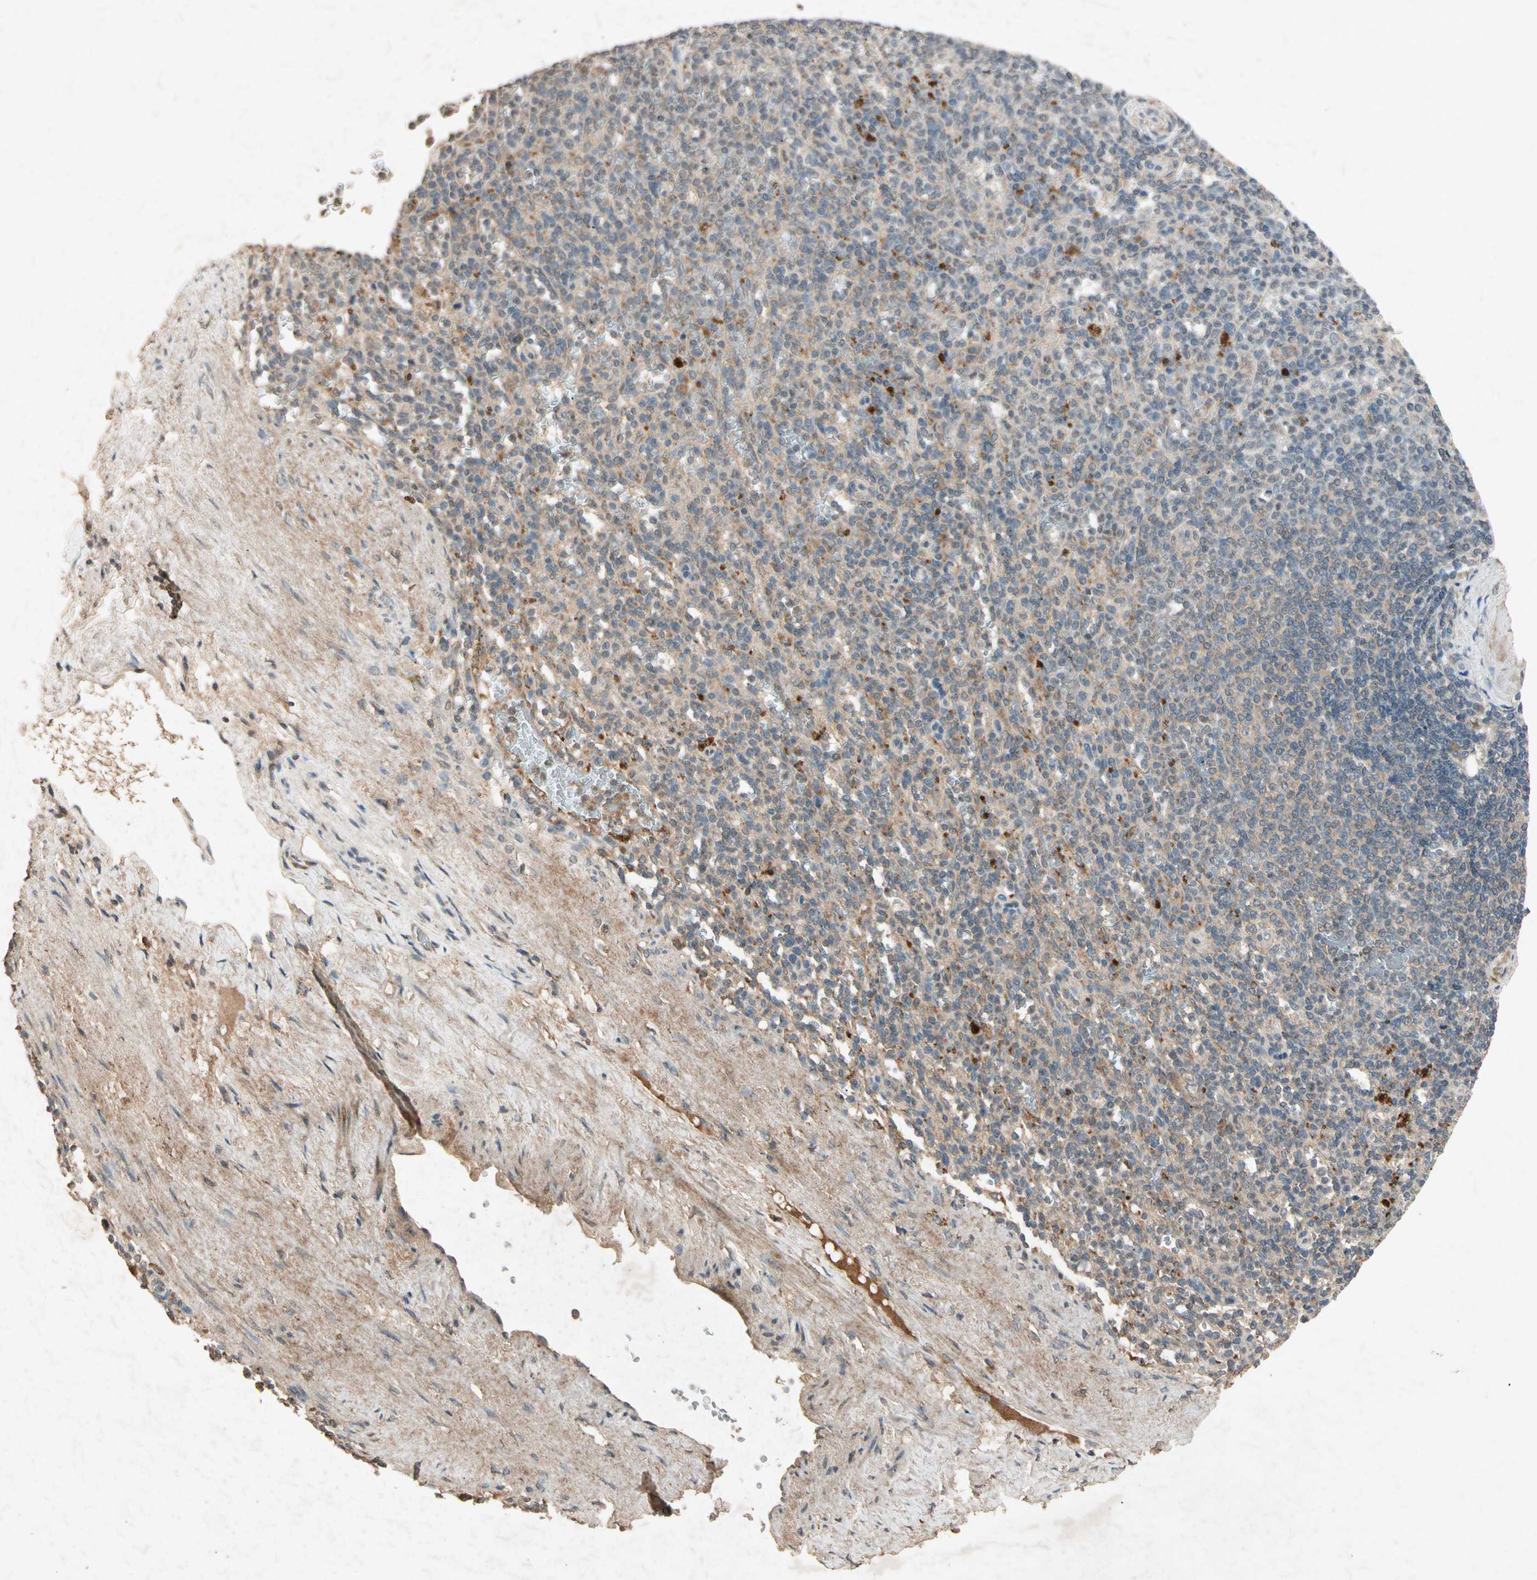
{"staining": {"intensity": "weak", "quantity": "25%-75%", "location": "cytoplasmic/membranous"}, "tissue": "spleen", "cell_type": "Cells in red pulp", "image_type": "normal", "snomed": [{"axis": "morphology", "description": "Normal tissue, NOS"}, {"axis": "topography", "description": "Spleen"}], "caption": "Immunohistochemical staining of benign spleen exhibits weak cytoplasmic/membranous protein staining in about 25%-75% of cells in red pulp.", "gene": "GPLD1", "patient": {"sex": "female", "age": 74}}